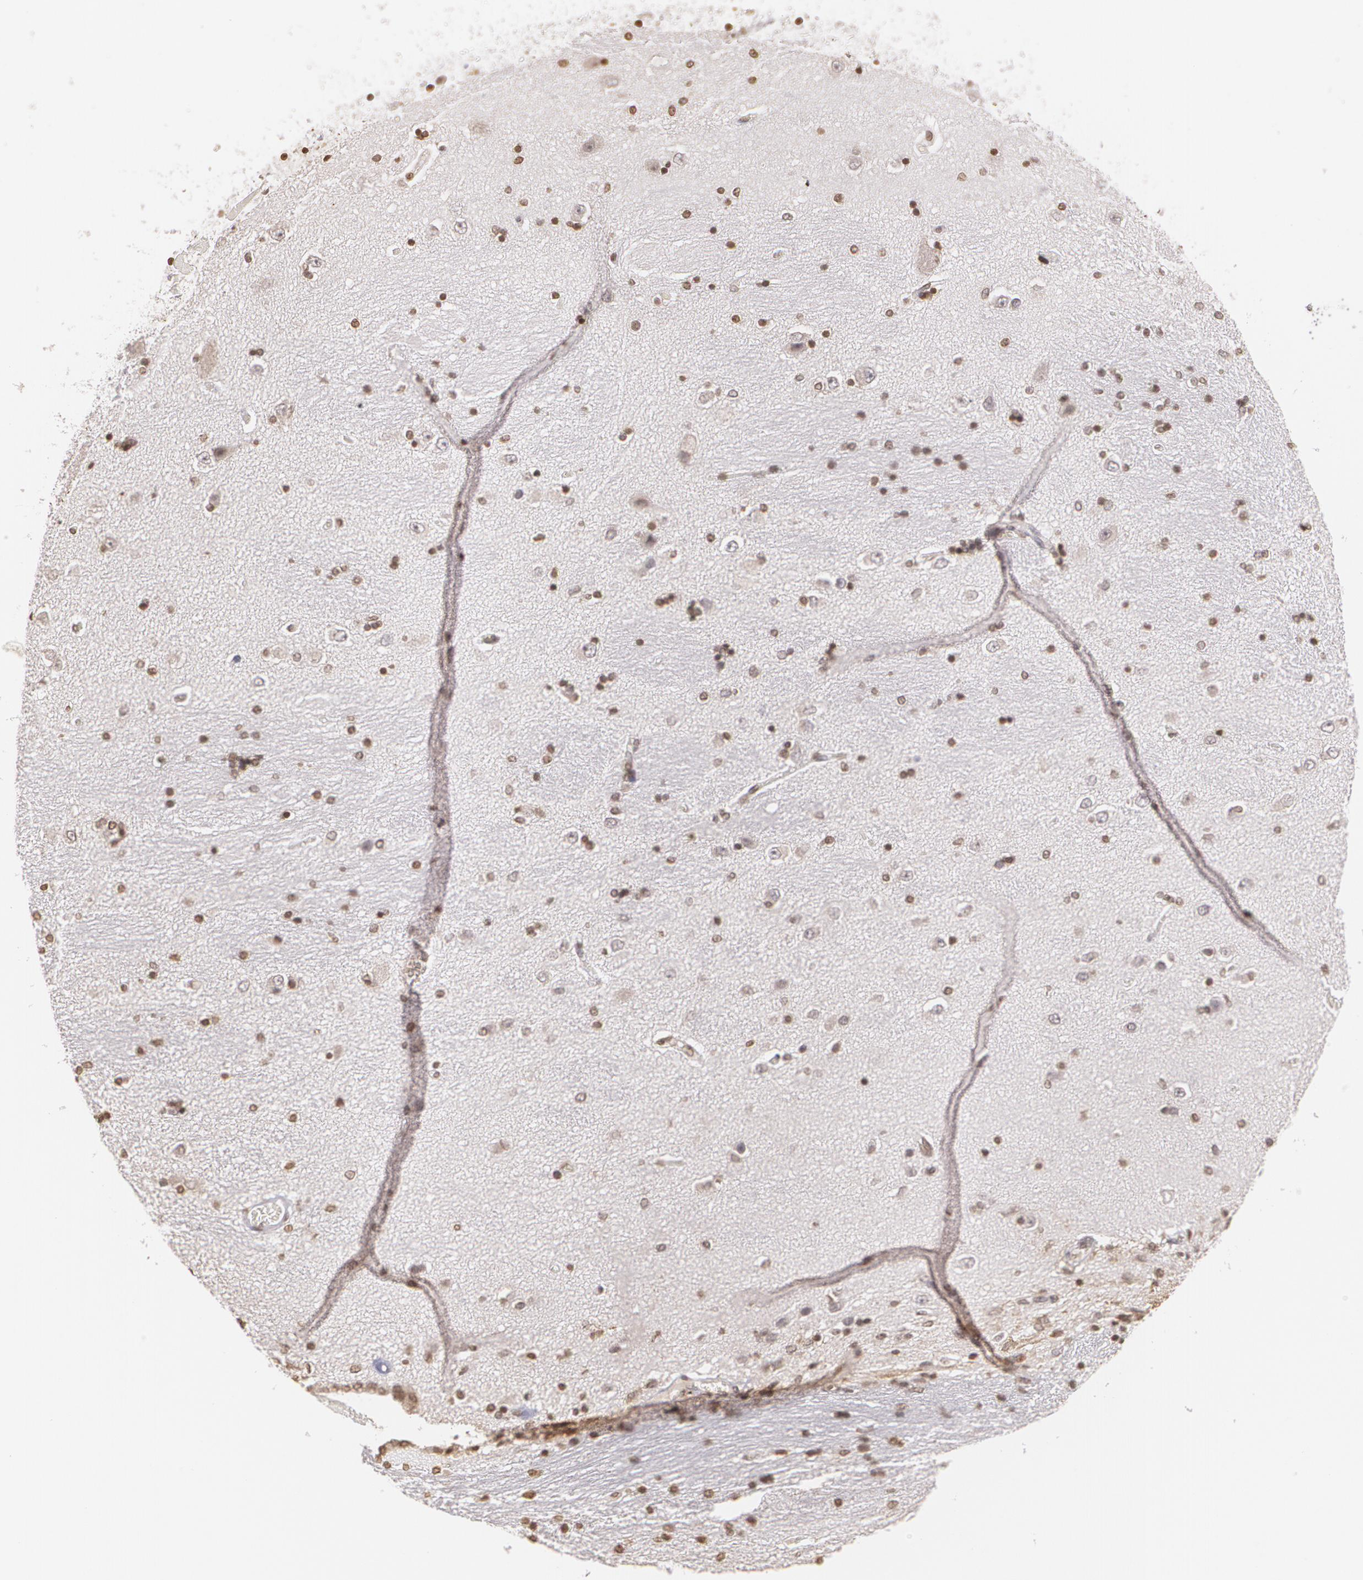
{"staining": {"intensity": "weak", "quantity": "25%-75%", "location": "nuclear"}, "tissue": "hippocampus", "cell_type": "Glial cells", "image_type": "normal", "snomed": [{"axis": "morphology", "description": "Normal tissue, NOS"}, {"axis": "topography", "description": "Hippocampus"}], "caption": "The image demonstrates staining of benign hippocampus, revealing weak nuclear protein expression (brown color) within glial cells.", "gene": "THRB", "patient": {"sex": "female", "age": 54}}